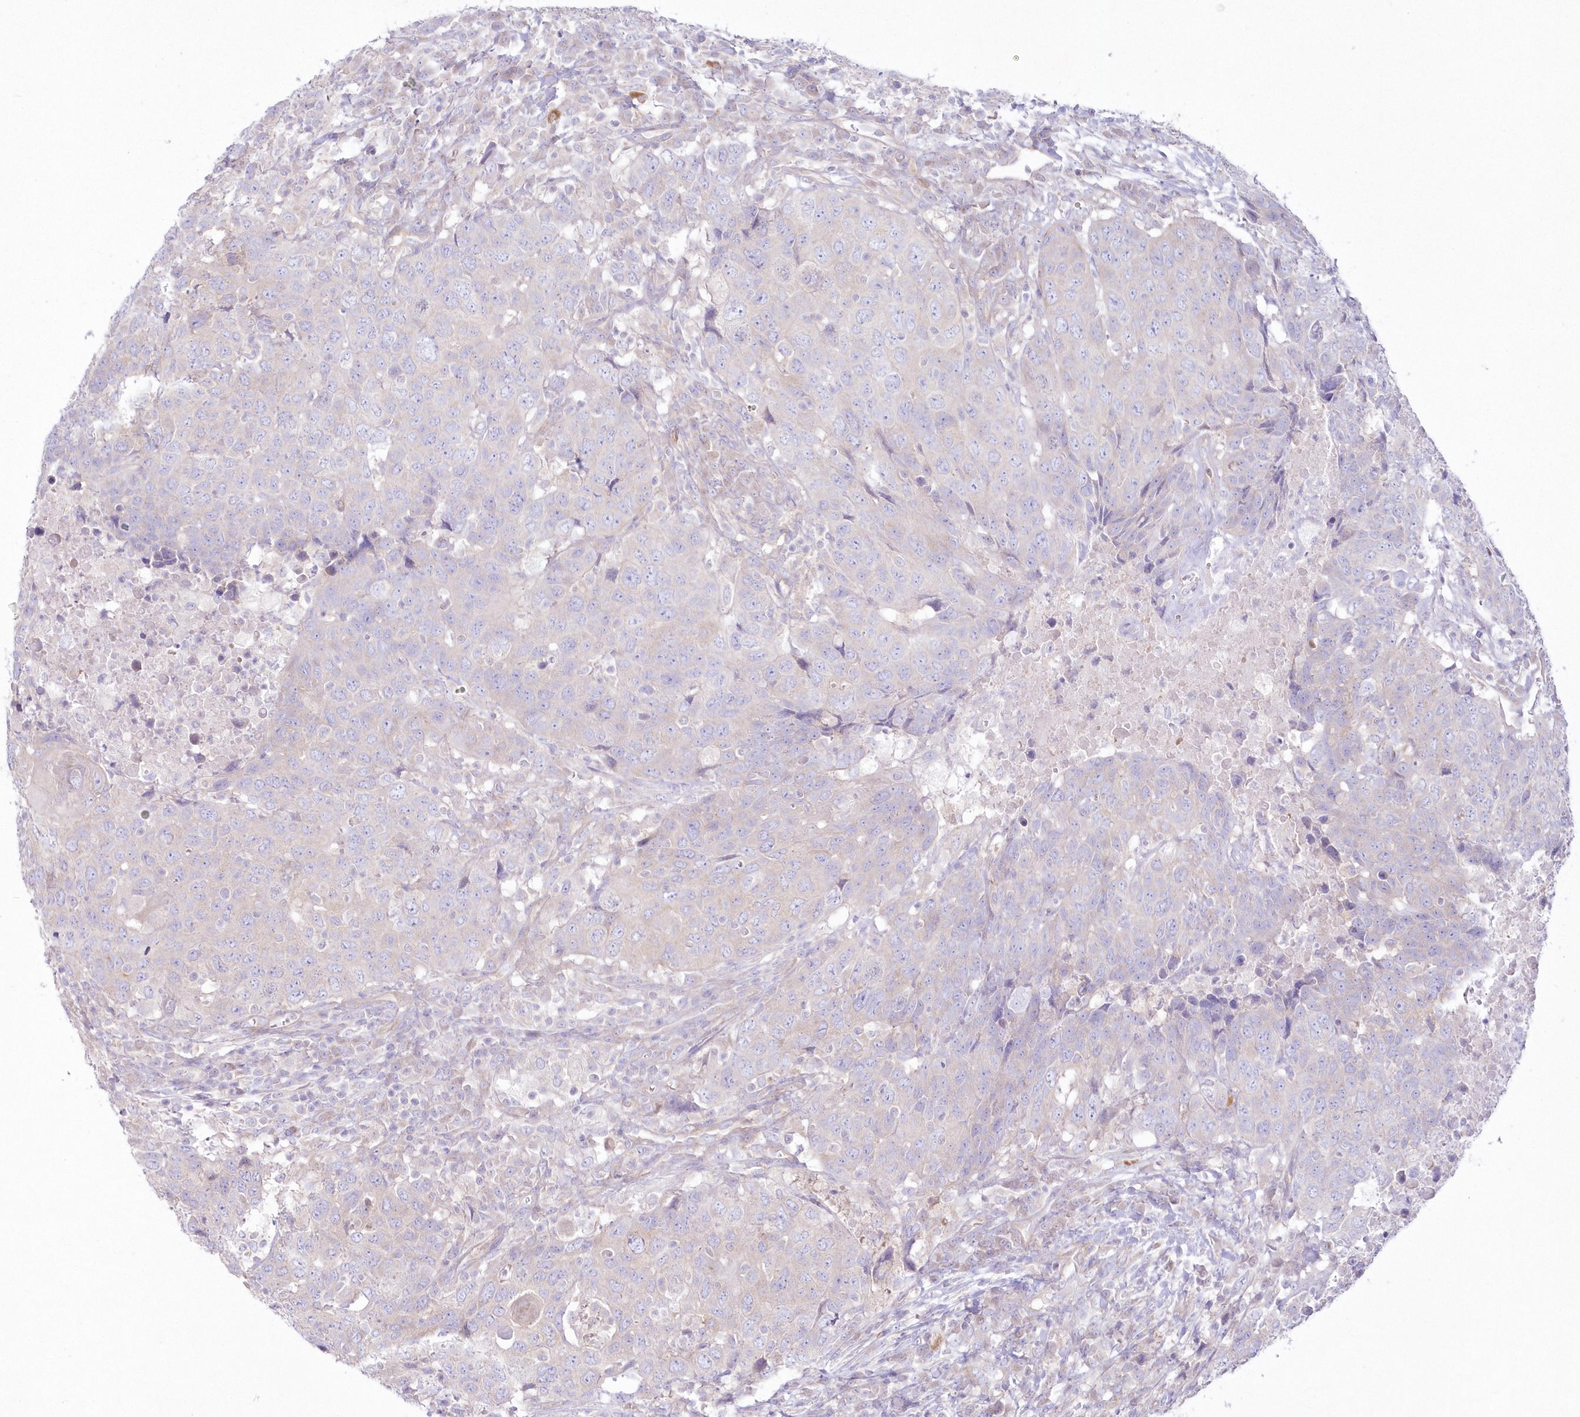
{"staining": {"intensity": "negative", "quantity": "none", "location": "none"}, "tissue": "head and neck cancer", "cell_type": "Tumor cells", "image_type": "cancer", "snomed": [{"axis": "morphology", "description": "Squamous cell carcinoma, NOS"}, {"axis": "topography", "description": "Head-Neck"}], "caption": "The image displays no staining of tumor cells in squamous cell carcinoma (head and neck).", "gene": "ZNF843", "patient": {"sex": "male", "age": 66}}